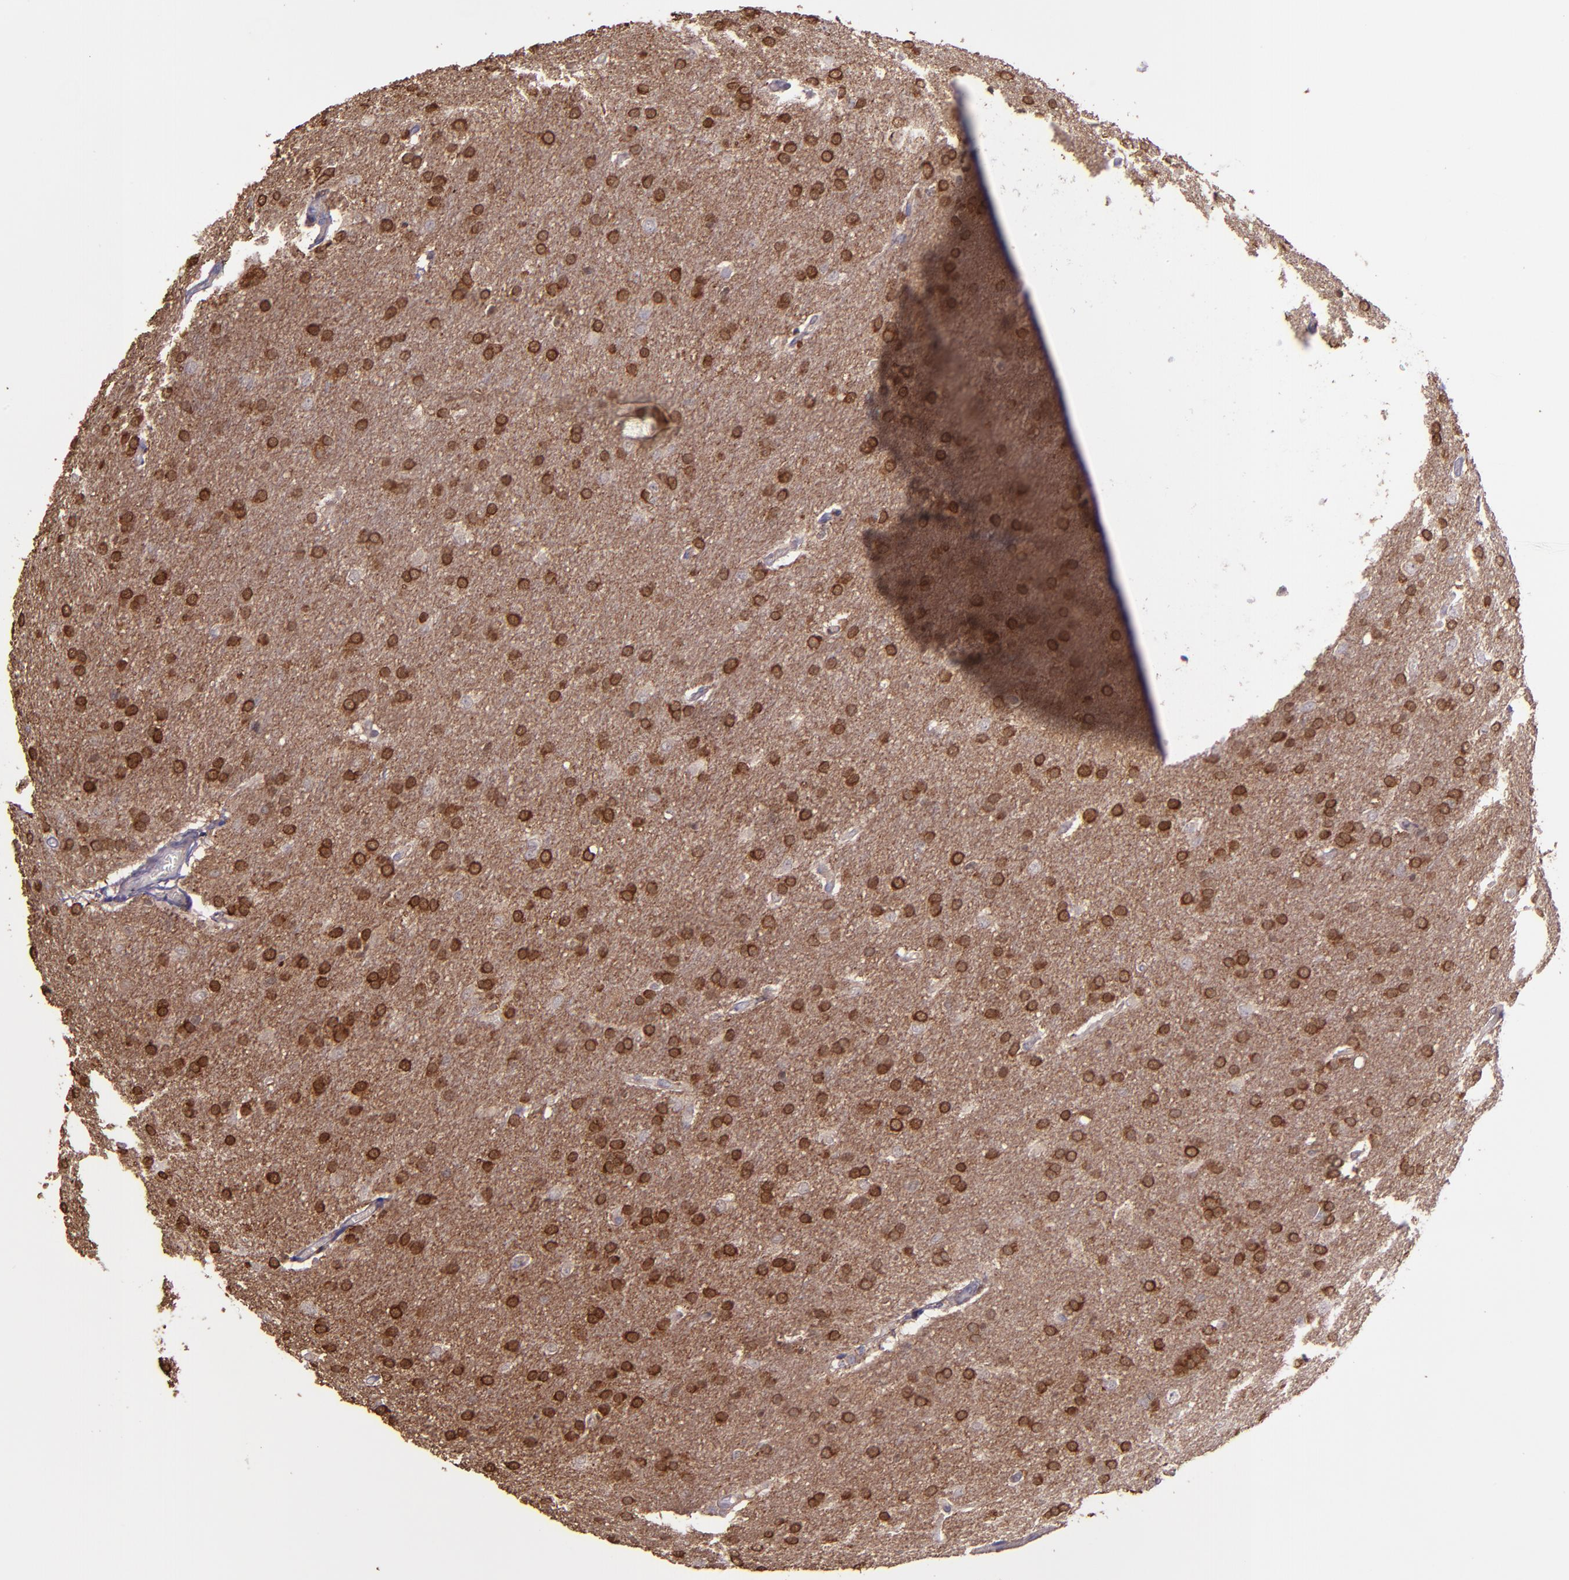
{"staining": {"intensity": "moderate", "quantity": ">75%", "location": "cytoplasmic/membranous,nuclear"}, "tissue": "glioma", "cell_type": "Tumor cells", "image_type": "cancer", "snomed": [{"axis": "morphology", "description": "Glioma, malignant, Low grade"}, {"axis": "topography", "description": "Brain"}], "caption": "Human glioma stained with a brown dye reveals moderate cytoplasmic/membranous and nuclear positive expression in approximately >75% of tumor cells.", "gene": "WASHC1", "patient": {"sex": "female", "age": 32}}